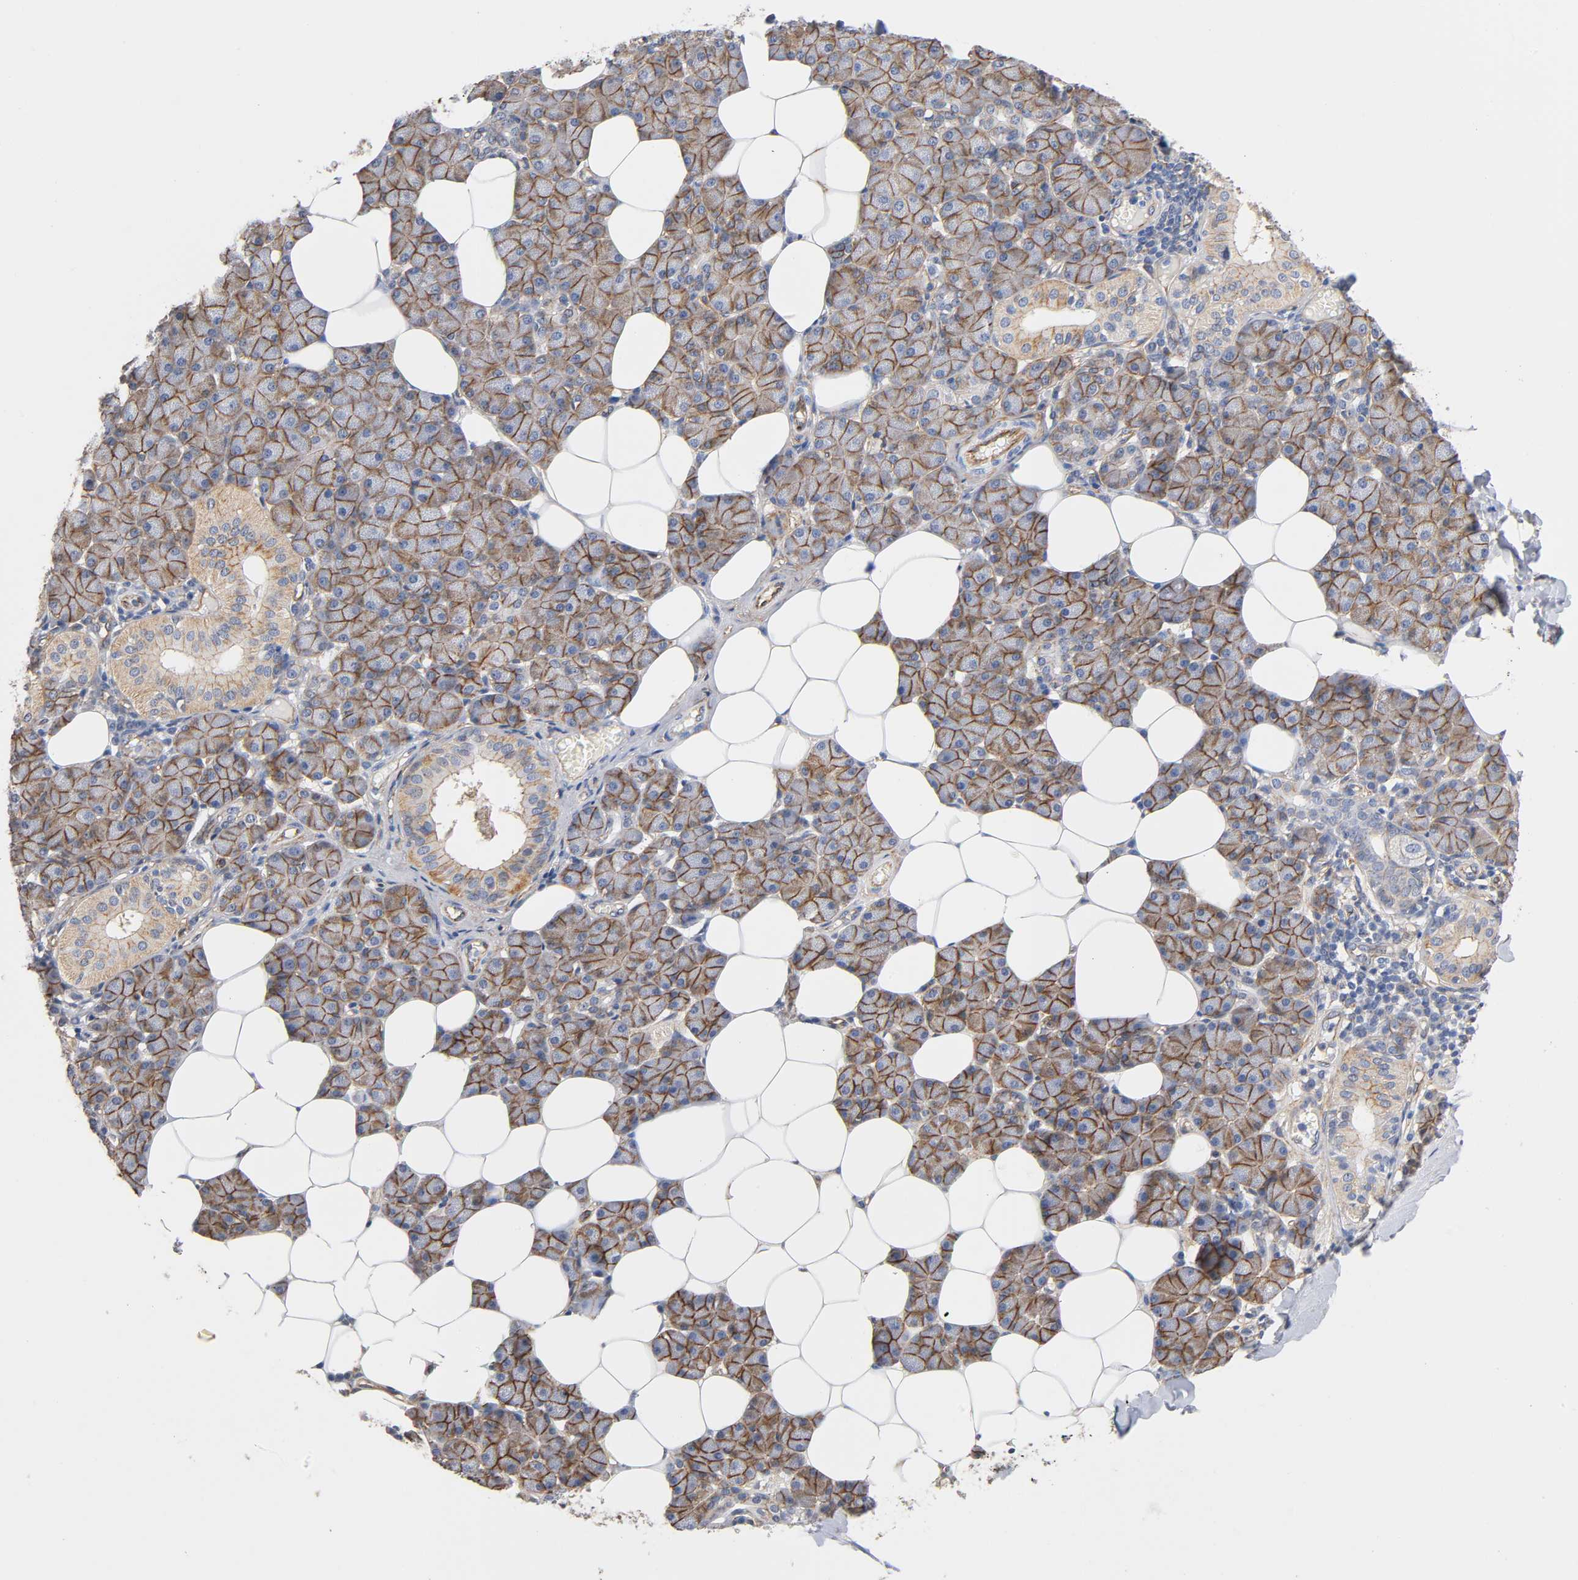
{"staining": {"intensity": "moderate", "quantity": ">75%", "location": "cytoplasmic/membranous"}, "tissue": "salivary gland", "cell_type": "Glandular cells", "image_type": "normal", "snomed": [{"axis": "morphology", "description": "Normal tissue, NOS"}, {"axis": "morphology", "description": "Adenoma, NOS"}, {"axis": "topography", "description": "Salivary gland"}], "caption": "Glandular cells display medium levels of moderate cytoplasmic/membranous staining in approximately >75% of cells in normal human salivary gland.", "gene": "SPTAN1", "patient": {"sex": "female", "age": 32}}